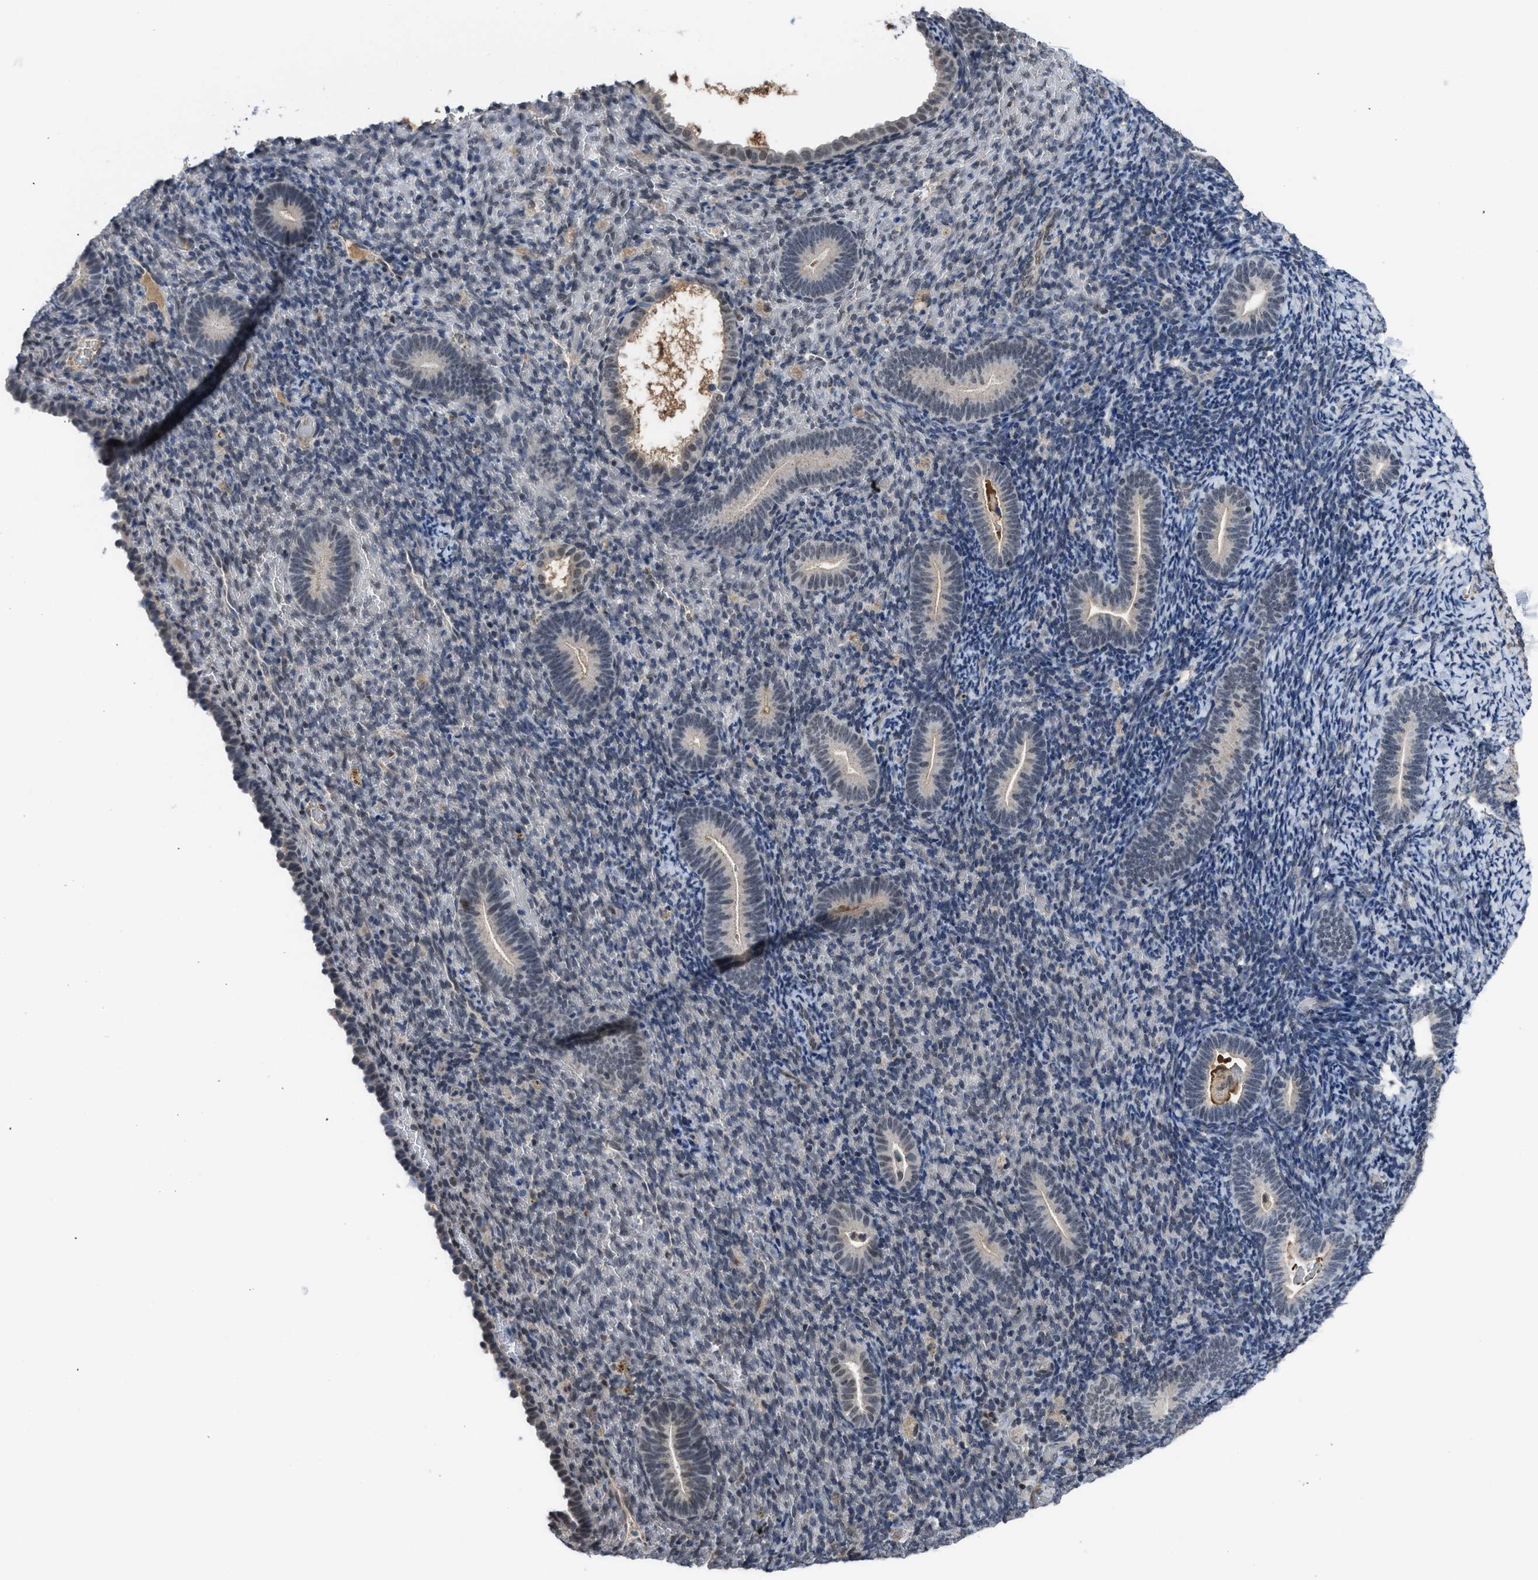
{"staining": {"intensity": "negative", "quantity": "none", "location": "none"}, "tissue": "endometrium", "cell_type": "Cells in endometrial stroma", "image_type": "normal", "snomed": [{"axis": "morphology", "description": "Normal tissue, NOS"}, {"axis": "topography", "description": "Endometrium"}], "caption": "The photomicrograph exhibits no significant staining in cells in endometrial stroma of endometrium. The staining is performed using DAB brown chromogen with nuclei counter-stained in using hematoxylin.", "gene": "TERF2IP", "patient": {"sex": "female", "age": 51}}